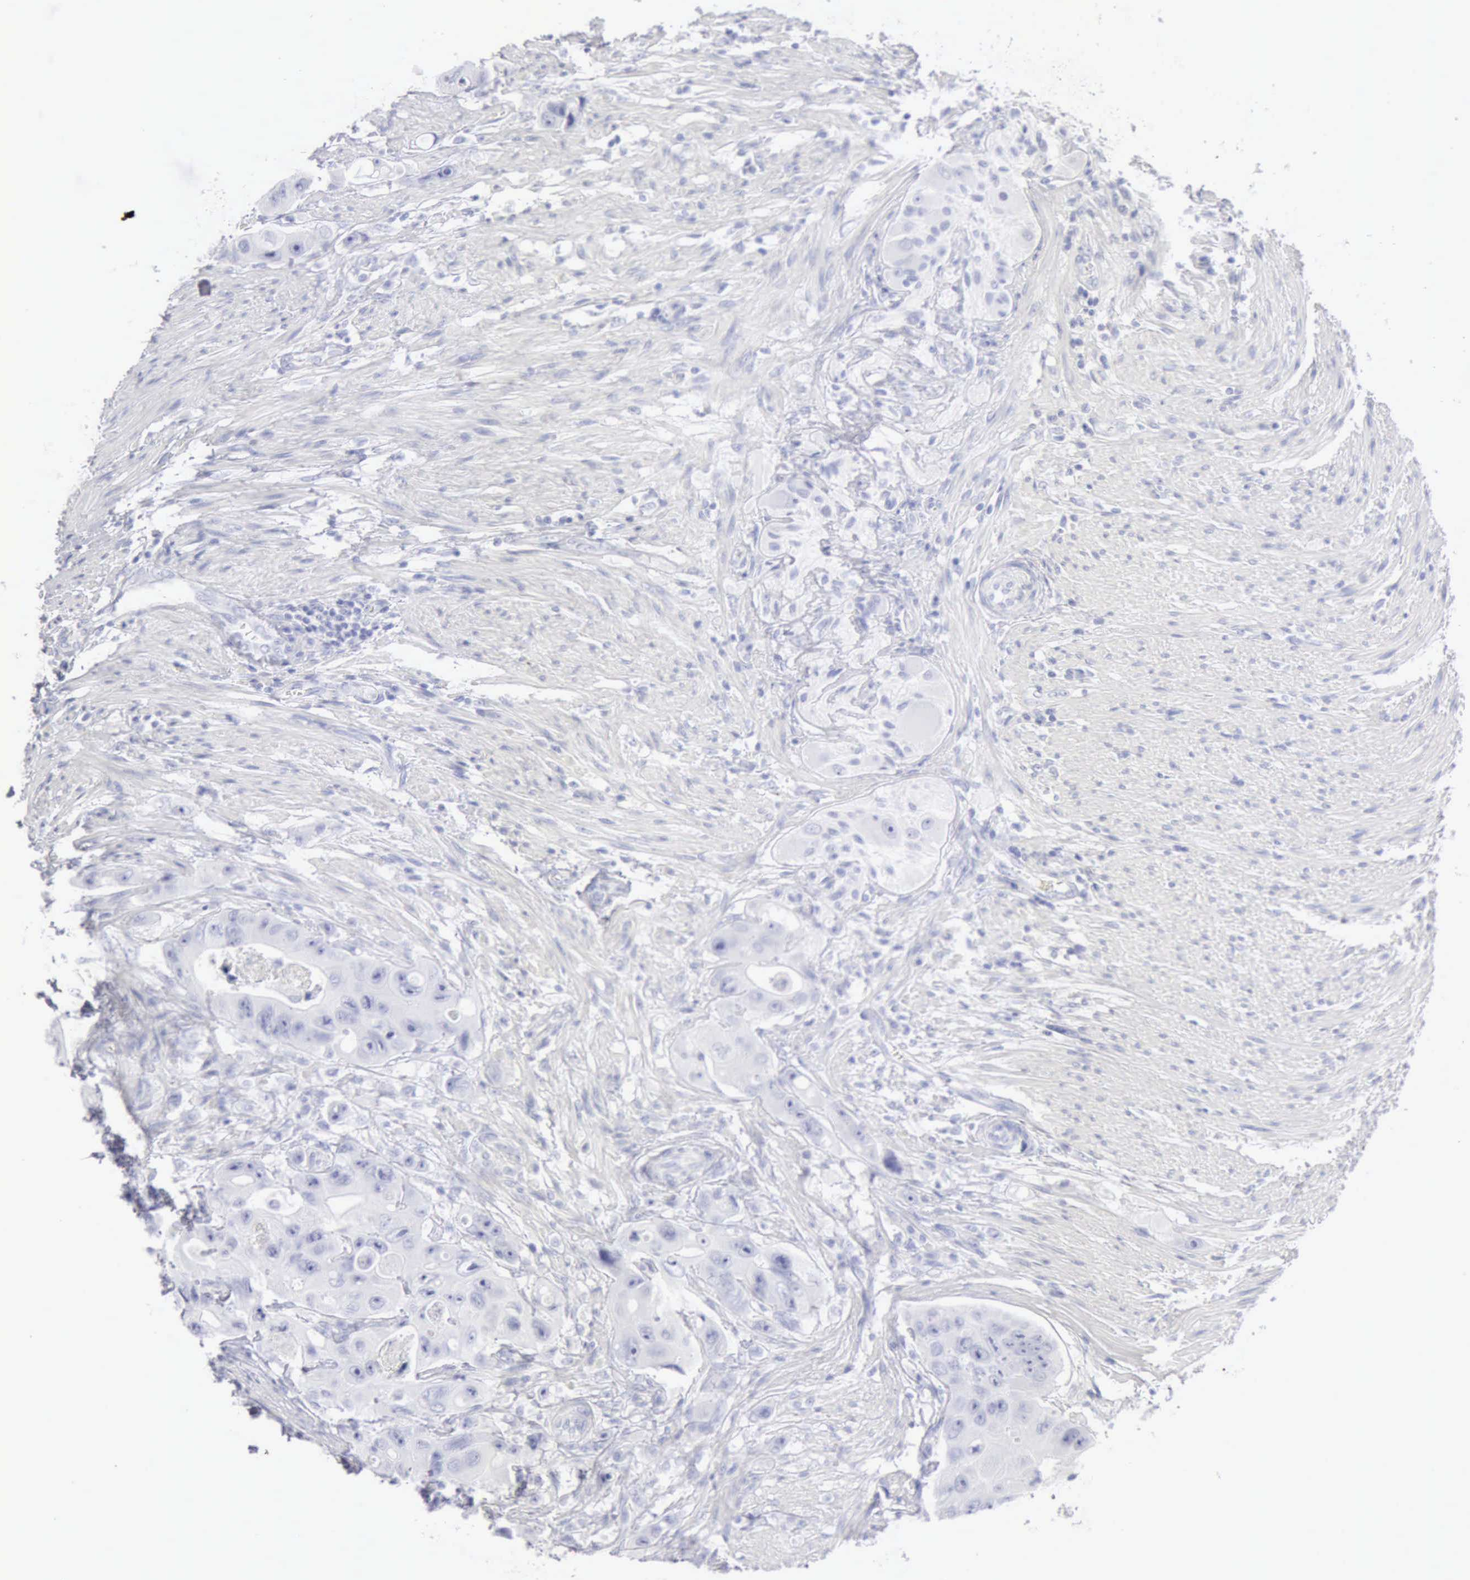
{"staining": {"intensity": "negative", "quantity": "none", "location": "none"}, "tissue": "colorectal cancer", "cell_type": "Tumor cells", "image_type": "cancer", "snomed": [{"axis": "morphology", "description": "Adenocarcinoma, NOS"}, {"axis": "topography", "description": "Colon"}], "caption": "Tumor cells show no significant protein staining in colorectal cancer. (DAB immunohistochemistry, high magnification).", "gene": "KRT10", "patient": {"sex": "female", "age": 46}}